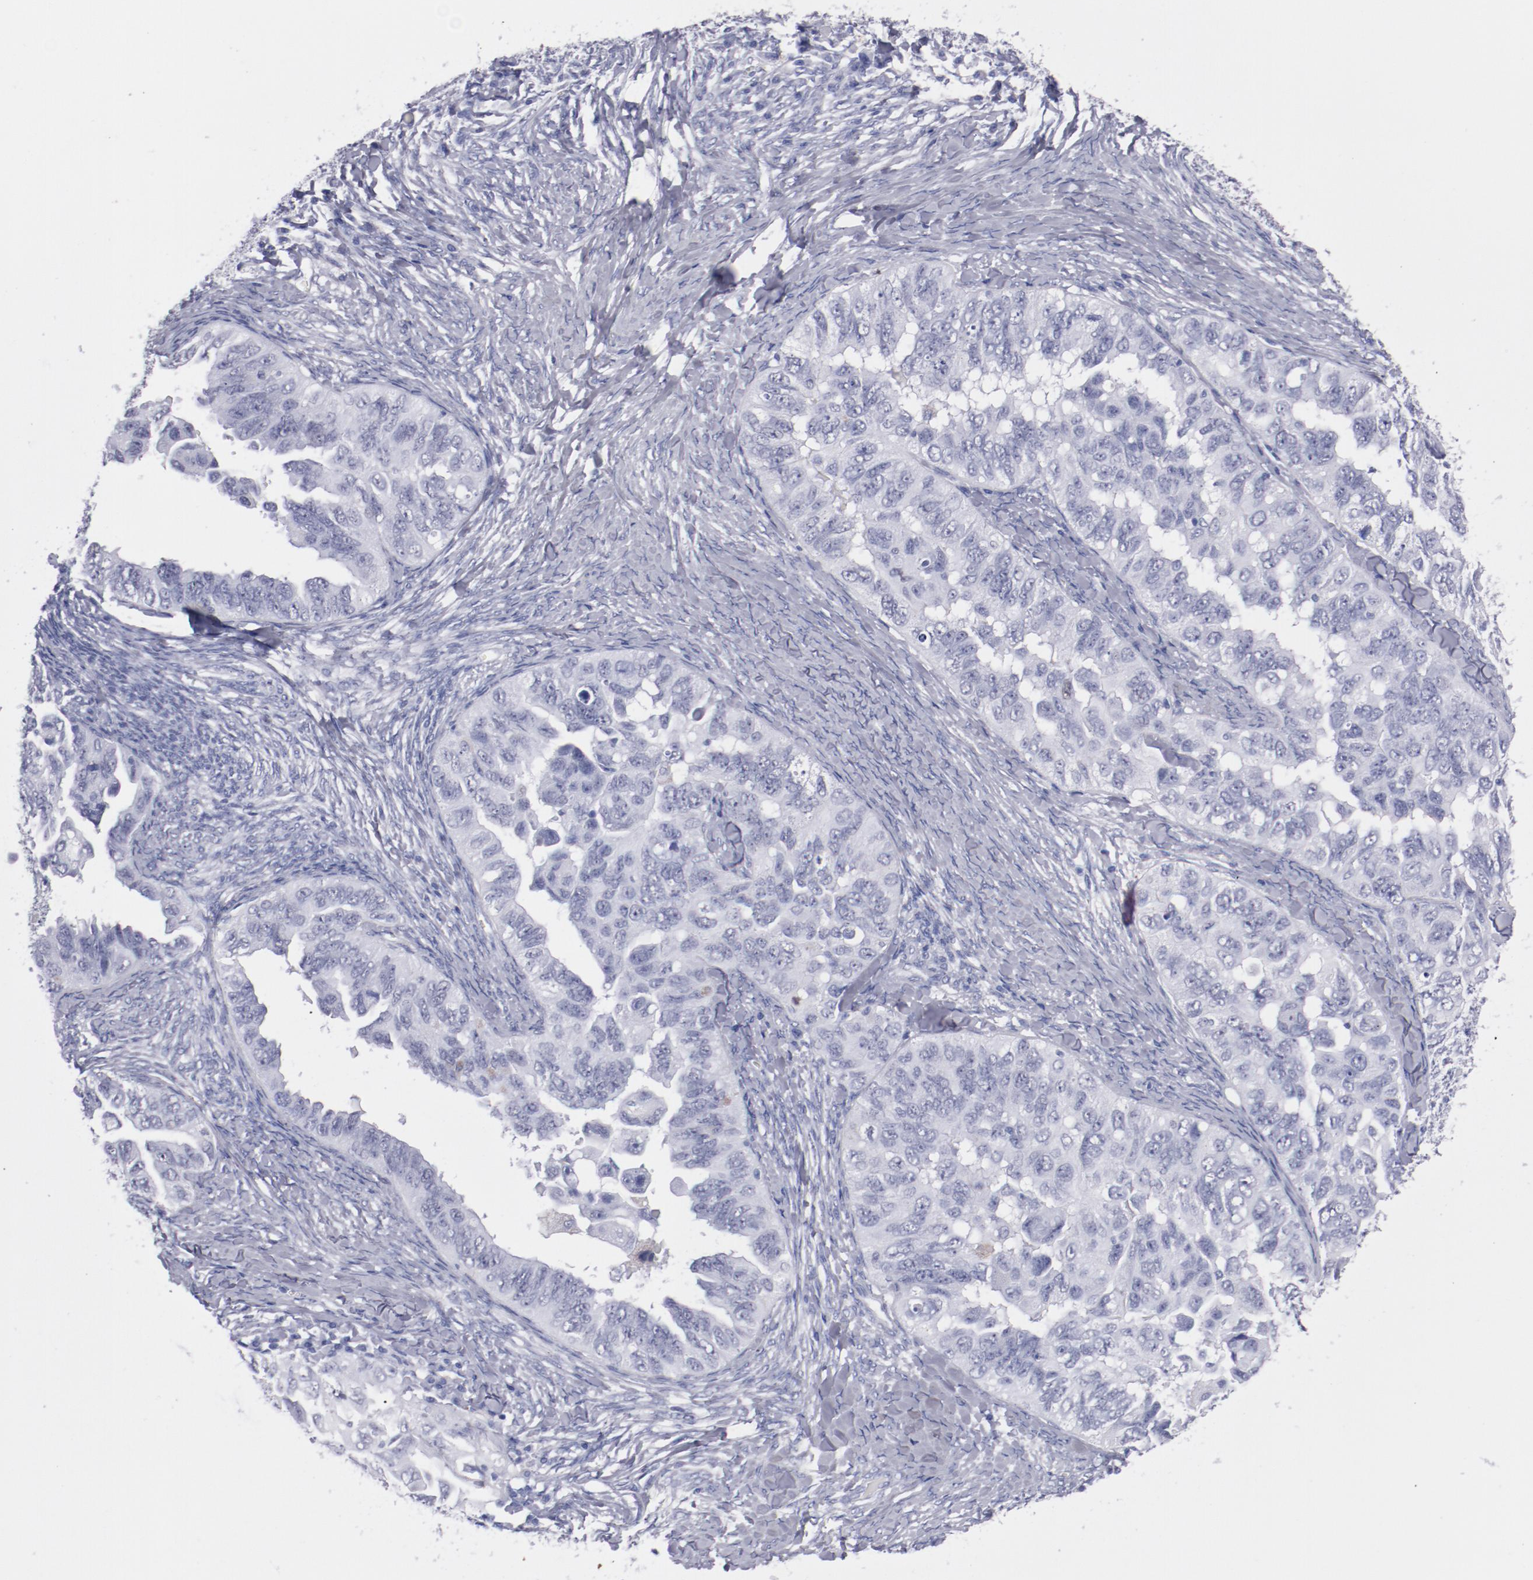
{"staining": {"intensity": "negative", "quantity": "none", "location": "none"}, "tissue": "ovarian cancer", "cell_type": "Tumor cells", "image_type": "cancer", "snomed": [{"axis": "morphology", "description": "Cystadenocarcinoma, serous, NOS"}, {"axis": "topography", "description": "Ovary"}], "caption": "An image of ovarian cancer (serous cystadenocarcinoma) stained for a protein displays no brown staining in tumor cells.", "gene": "HNF1B", "patient": {"sex": "female", "age": 82}}